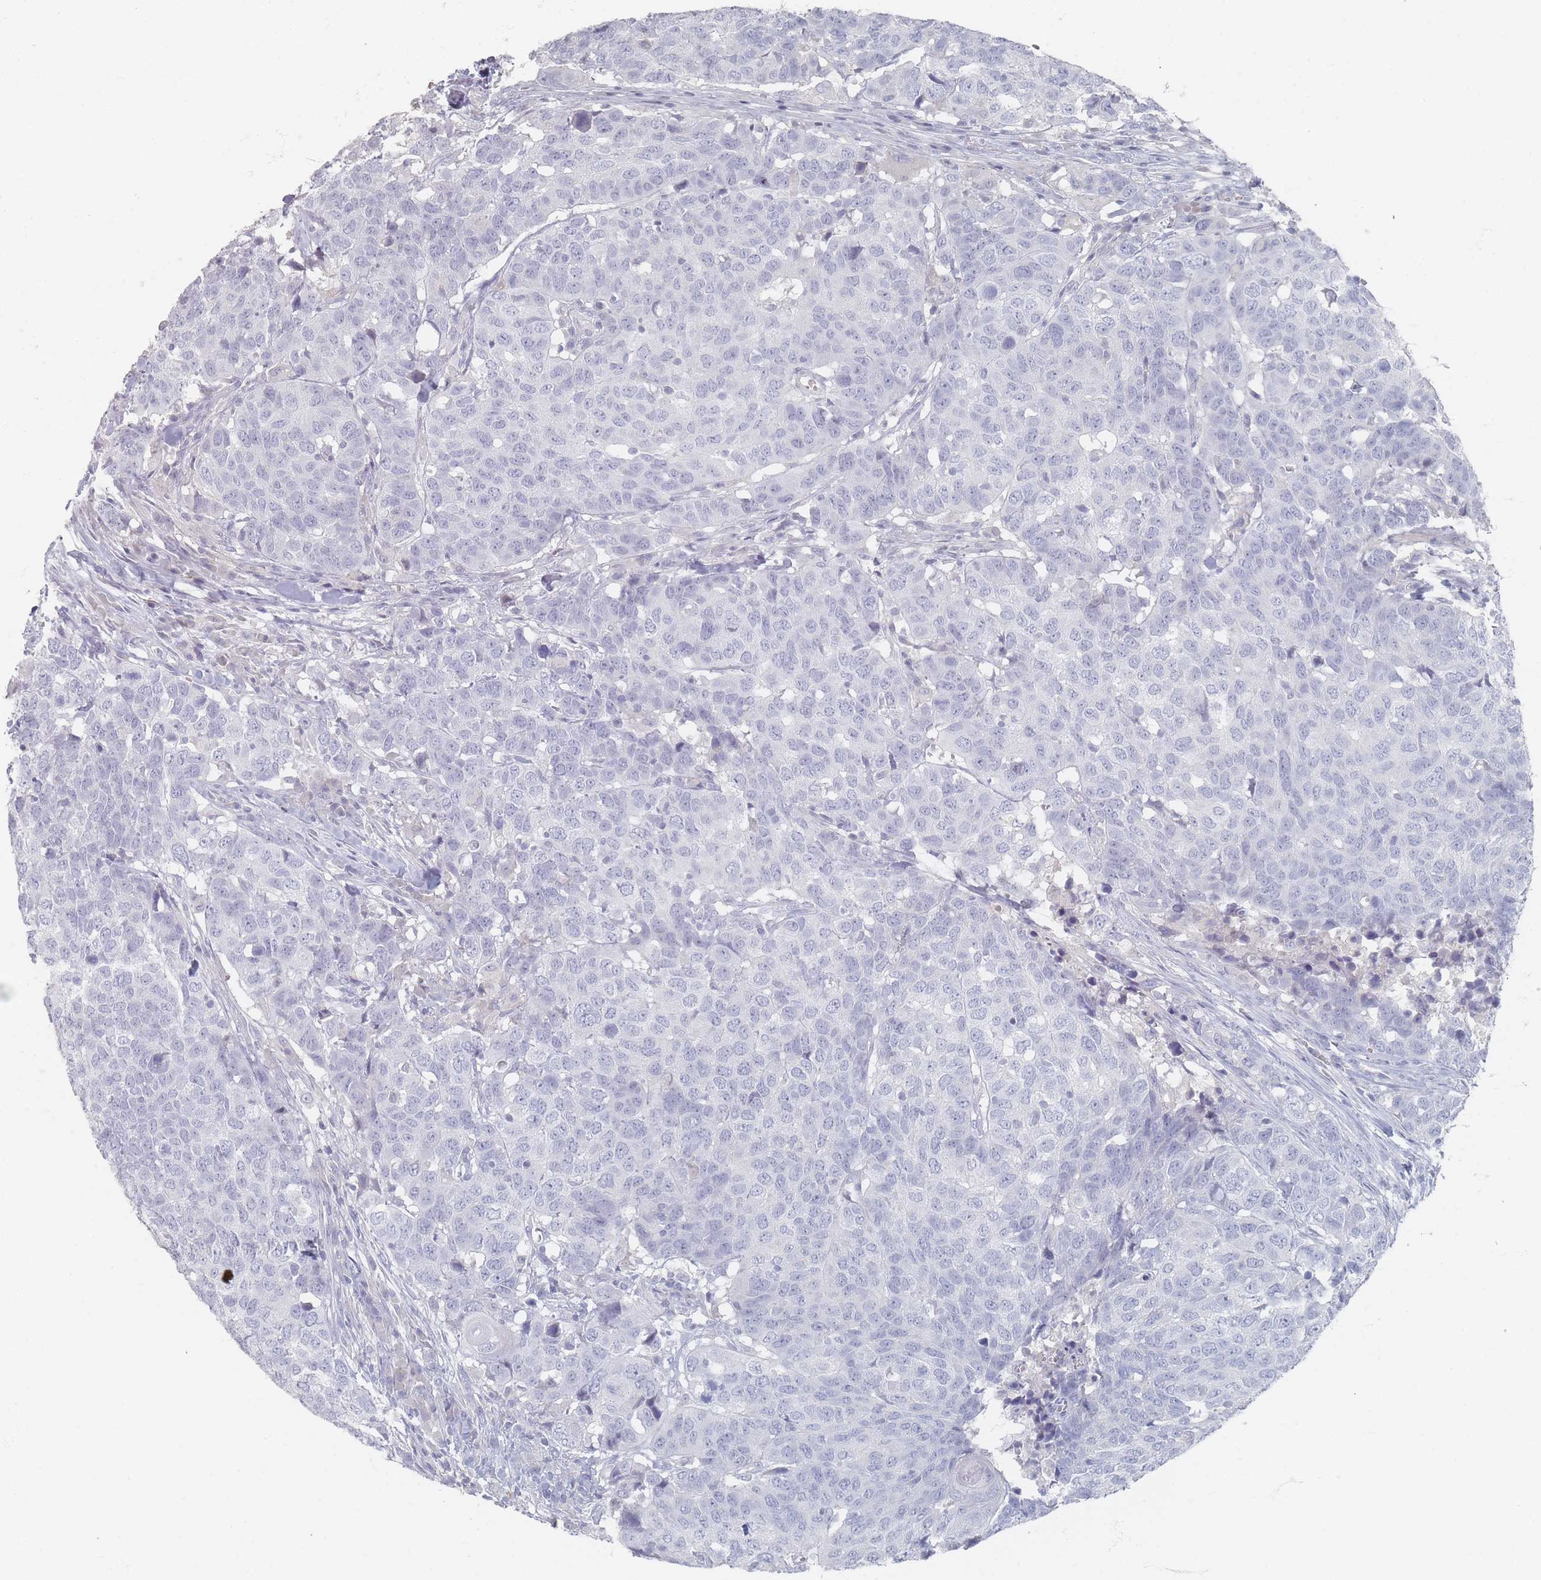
{"staining": {"intensity": "negative", "quantity": "none", "location": "none"}, "tissue": "head and neck cancer", "cell_type": "Tumor cells", "image_type": "cancer", "snomed": [{"axis": "morphology", "description": "Normal tissue, NOS"}, {"axis": "morphology", "description": "Squamous cell carcinoma, NOS"}, {"axis": "topography", "description": "Skeletal muscle"}, {"axis": "topography", "description": "Vascular tissue"}, {"axis": "topography", "description": "Peripheral nerve tissue"}, {"axis": "topography", "description": "Head-Neck"}], "caption": "Tumor cells are negative for protein expression in human squamous cell carcinoma (head and neck).", "gene": "CD37", "patient": {"sex": "male", "age": 66}}